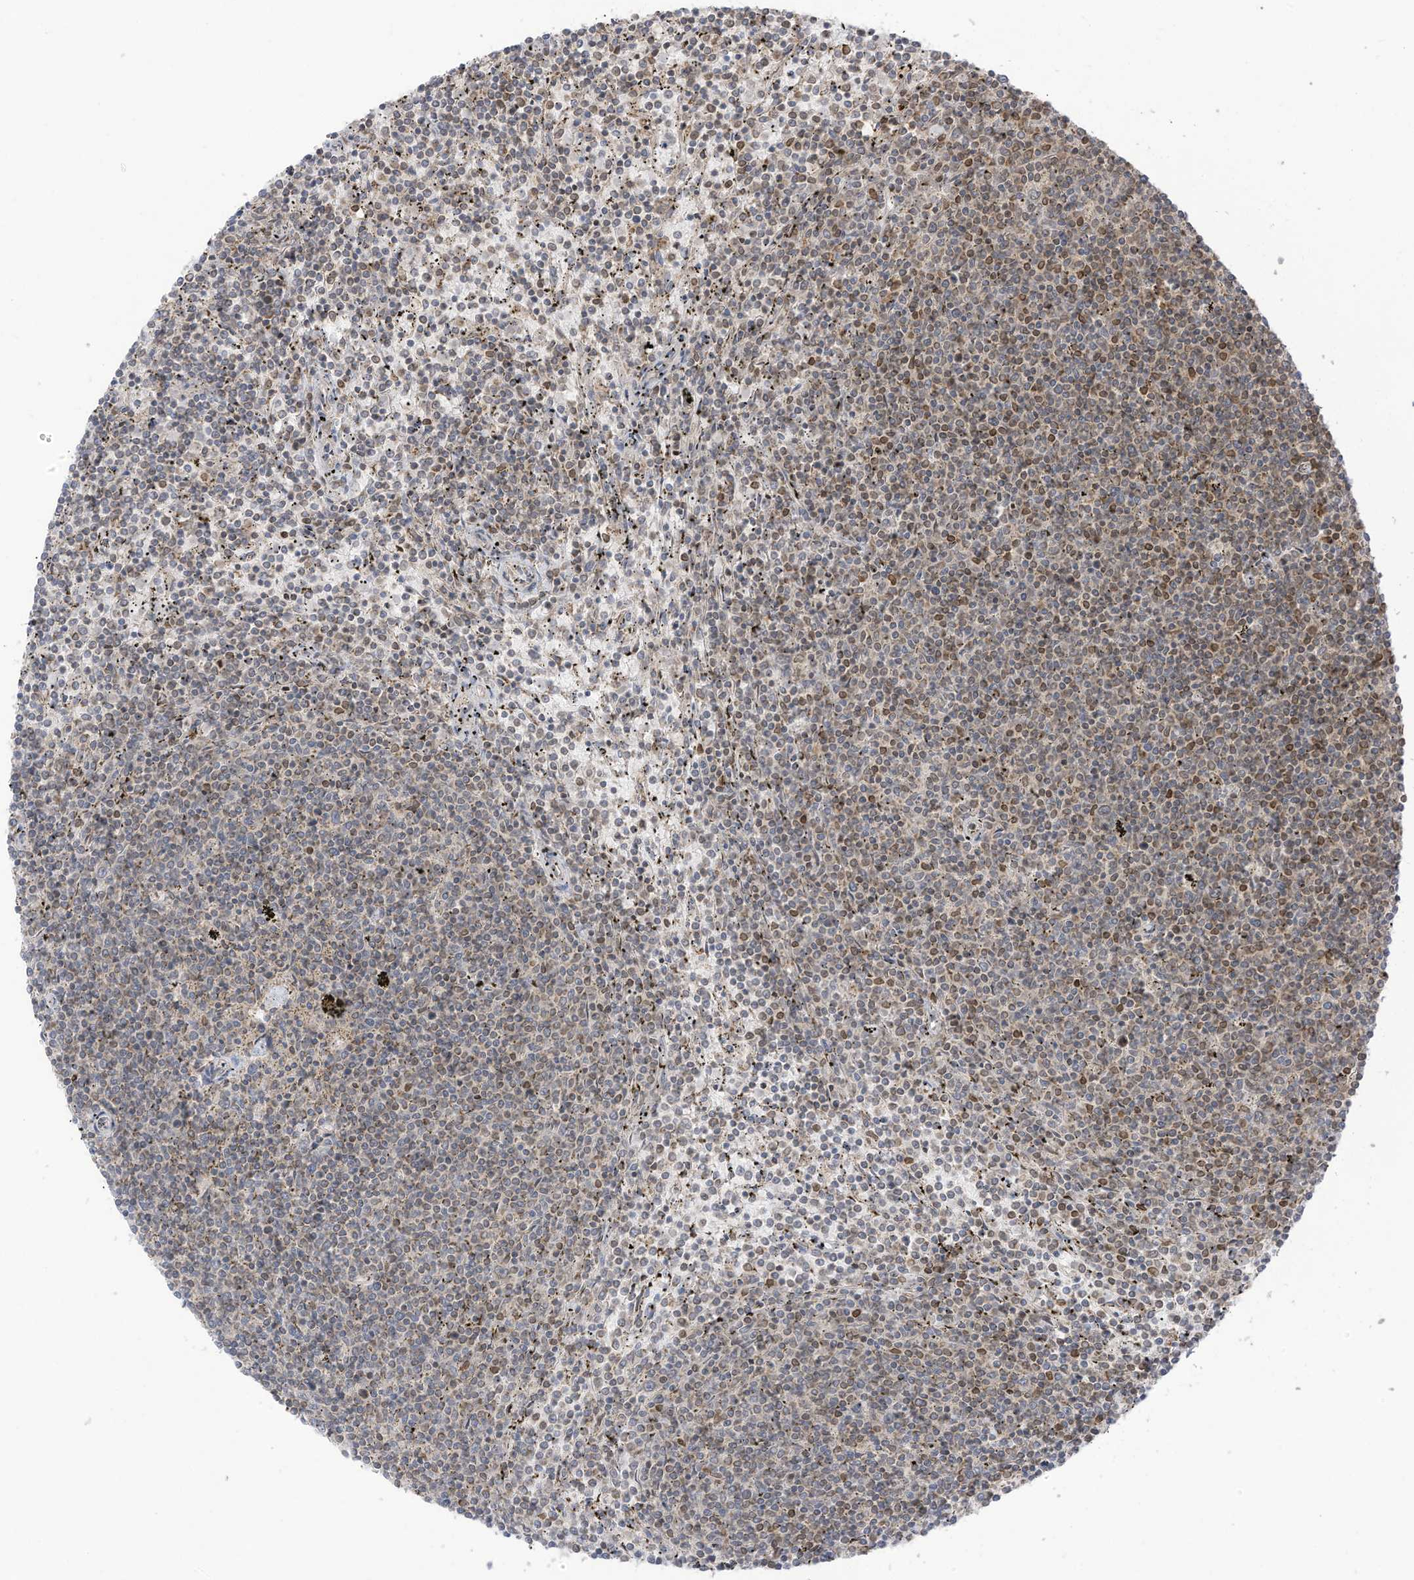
{"staining": {"intensity": "moderate", "quantity": "25%-75%", "location": "cytoplasmic/membranous"}, "tissue": "lymphoma", "cell_type": "Tumor cells", "image_type": "cancer", "snomed": [{"axis": "morphology", "description": "Malignant lymphoma, non-Hodgkin's type, Low grade"}, {"axis": "topography", "description": "Spleen"}], "caption": "High-magnification brightfield microscopy of low-grade malignant lymphoma, non-Hodgkin's type stained with DAB (3,3'-diaminobenzidine) (brown) and counterstained with hematoxylin (blue). tumor cells exhibit moderate cytoplasmic/membranous staining is seen in about25%-75% of cells. The staining is performed using DAB (3,3'-diaminobenzidine) brown chromogen to label protein expression. The nuclei are counter-stained blue using hematoxylin.", "gene": "CGAS", "patient": {"sex": "female", "age": 50}}